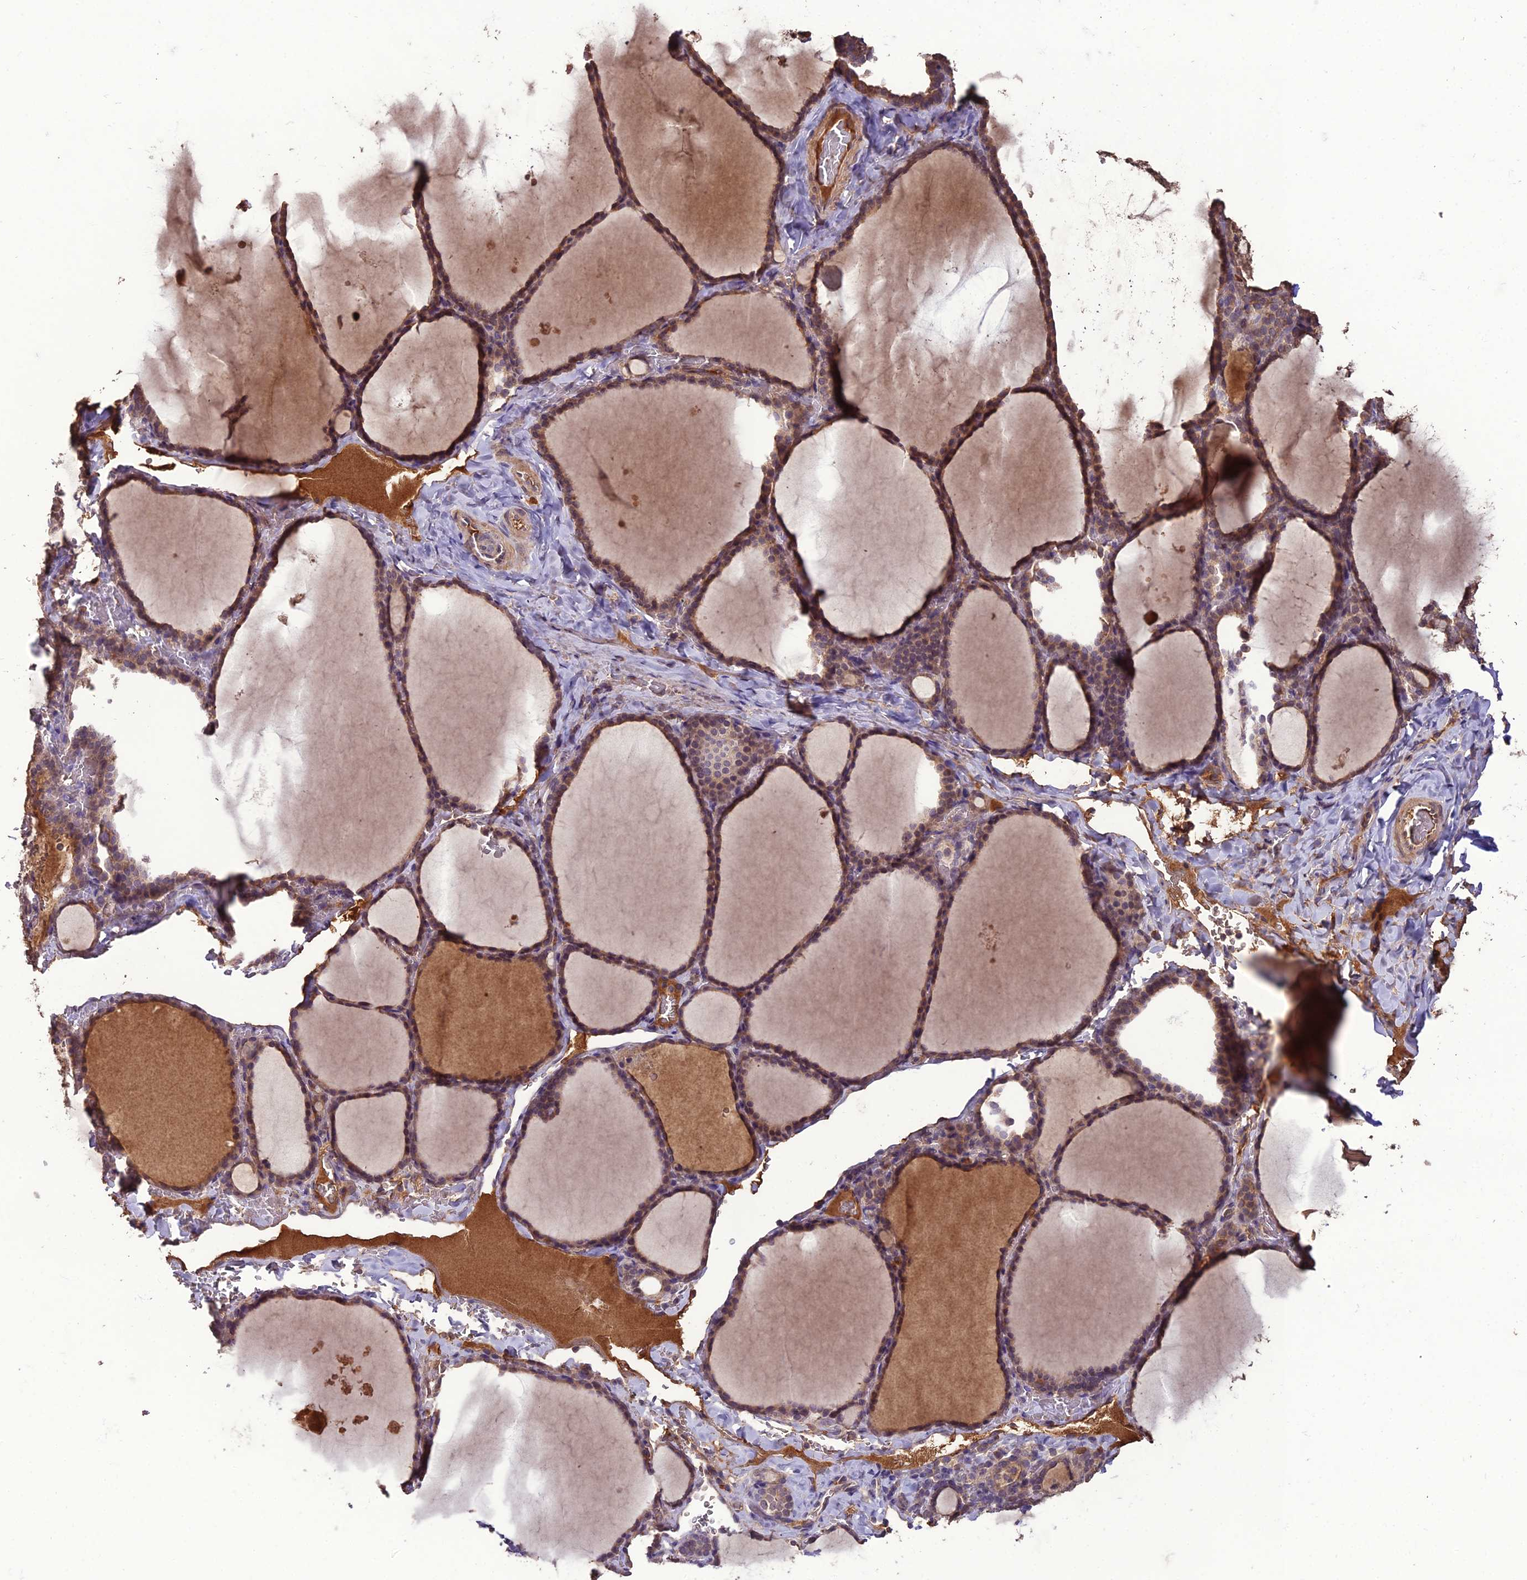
{"staining": {"intensity": "moderate", "quantity": ">75%", "location": "cytoplasmic/membranous"}, "tissue": "thyroid gland", "cell_type": "Glandular cells", "image_type": "normal", "snomed": [{"axis": "morphology", "description": "Normal tissue, NOS"}, {"axis": "topography", "description": "Thyroid gland"}], "caption": "Moderate cytoplasmic/membranous protein staining is identified in approximately >75% of glandular cells in thyroid gland. (Brightfield microscopy of DAB IHC at high magnification).", "gene": "KCTD16", "patient": {"sex": "female", "age": 39}}